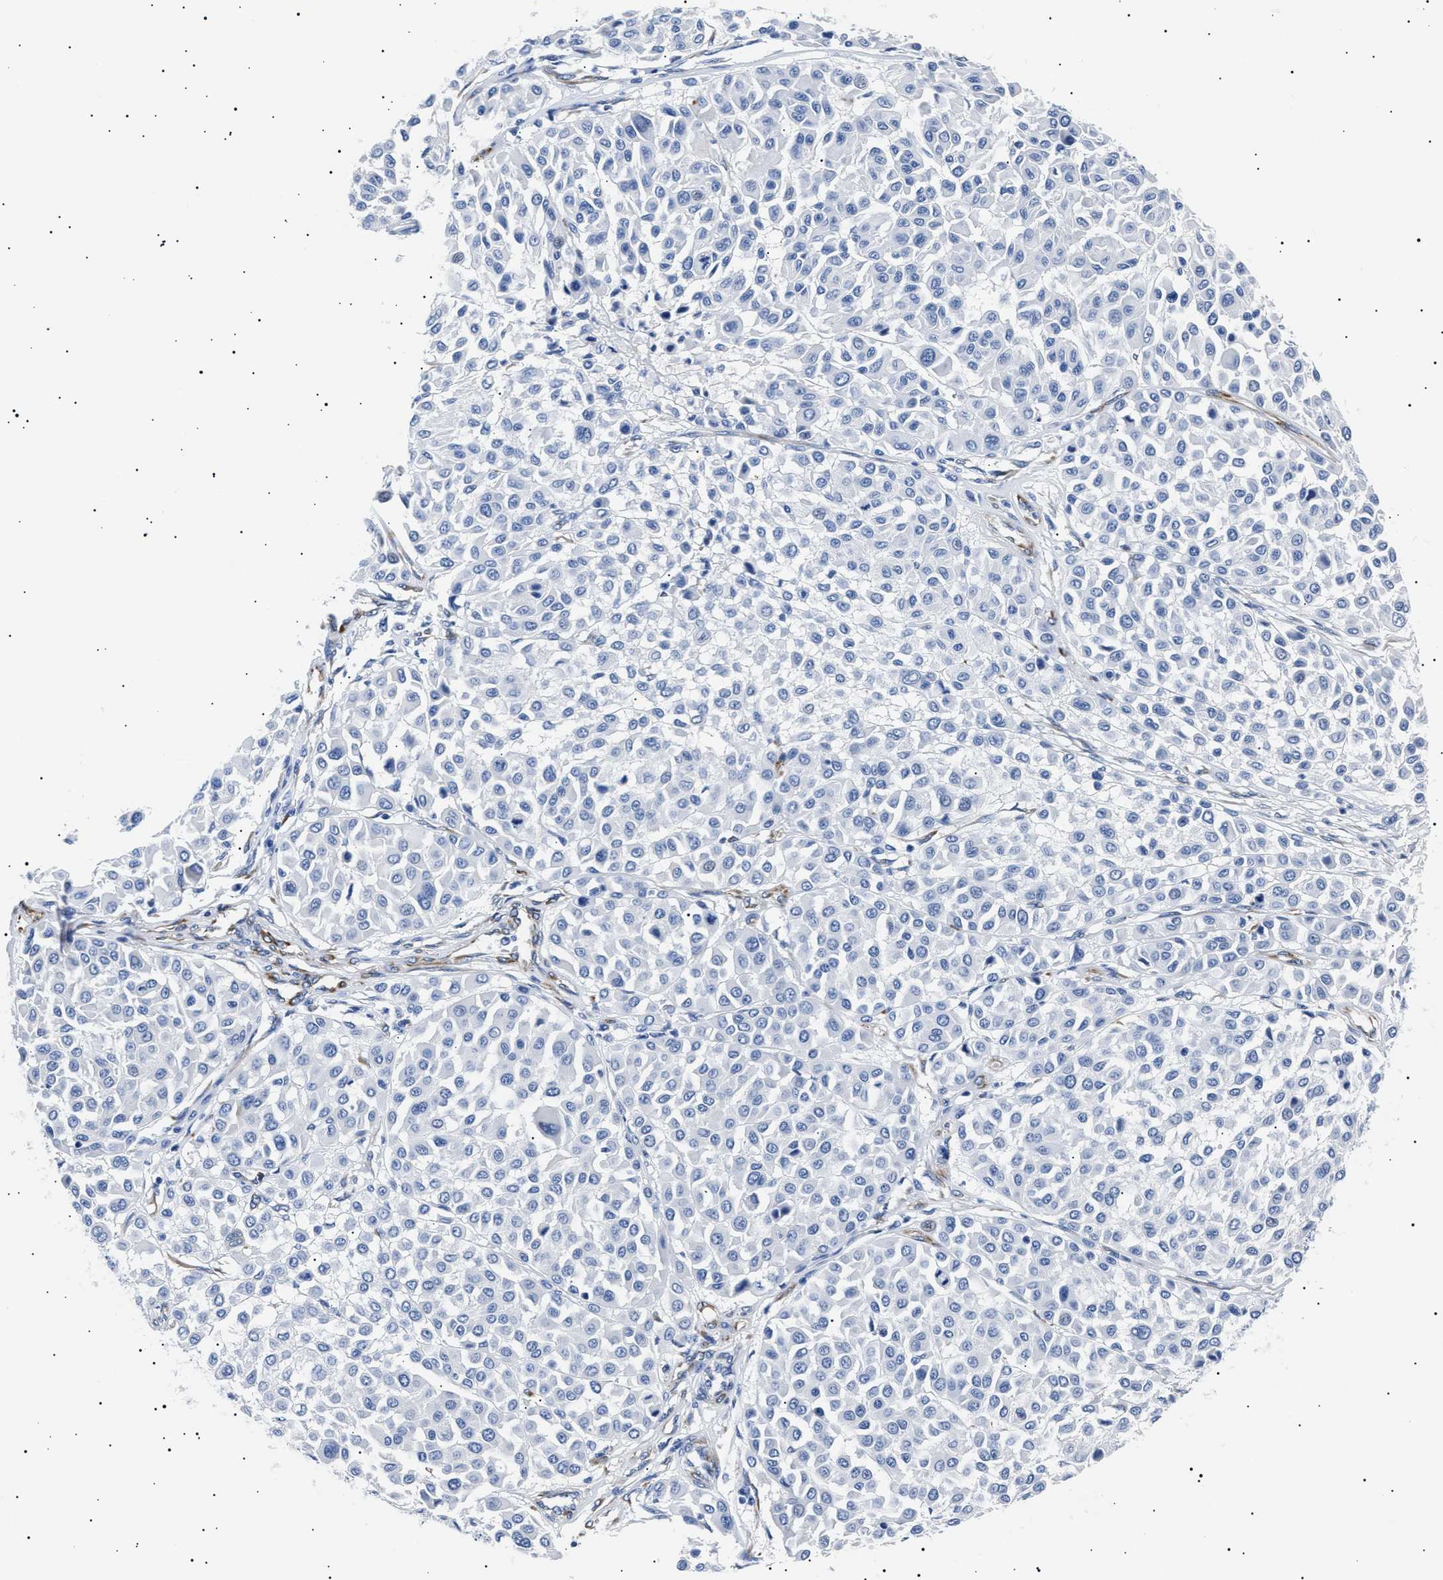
{"staining": {"intensity": "negative", "quantity": "none", "location": "none"}, "tissue": "melanoma", "cell_type": "Tumor cells", "image_type": "cancer", "snomed": [{"axis": "morphology", "description": "Malignant melanoma, Metastatic site"}, {"axis": "topography", "description": "Soft tissue"}], "caption": "DAB immunohistochemical staining of malignant melanoma (metastatic site) exhibits no significant expression in tumor cells.", "gene": "HEMGN", "patient": {"sex": "male", "age": 41}}